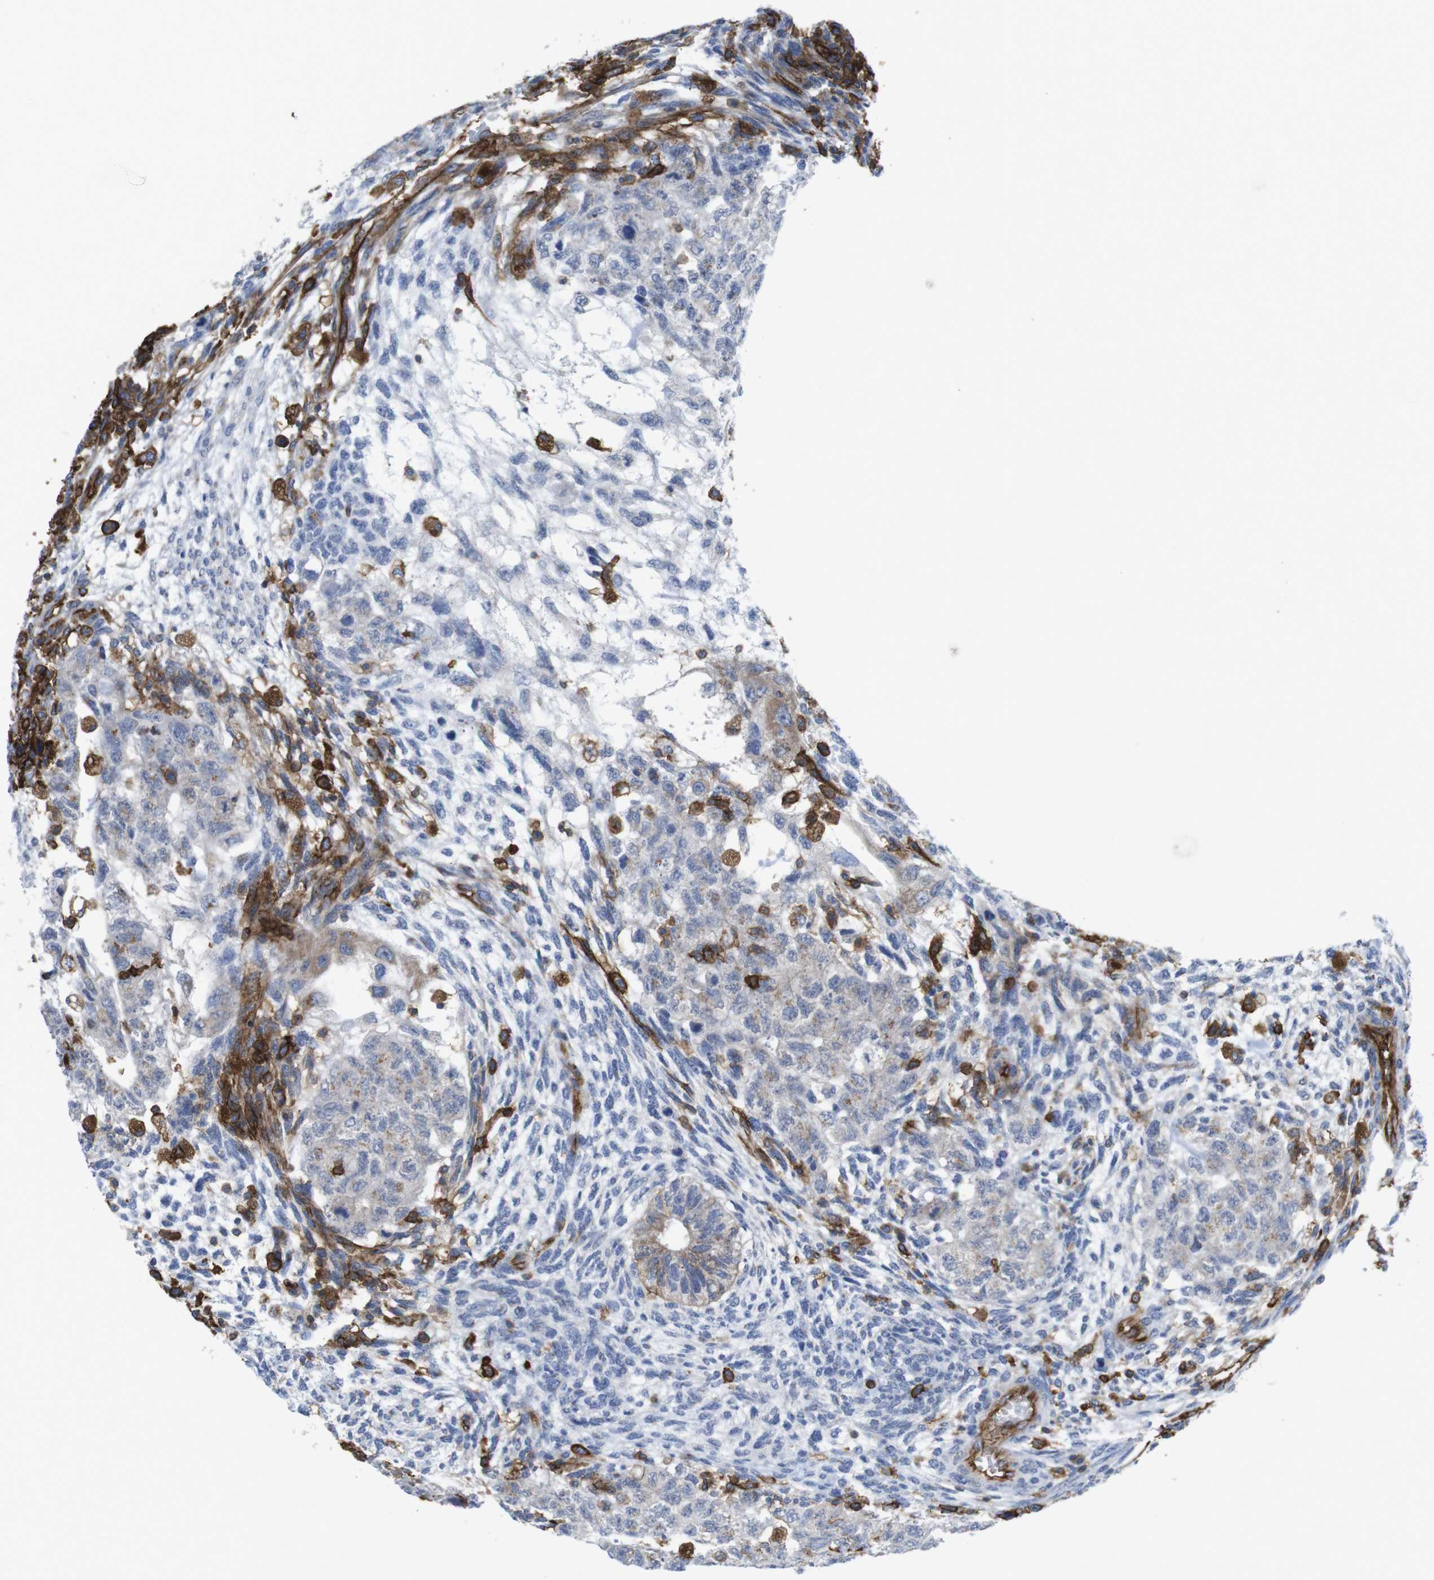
{"staining": {"intensity": "weak", "quantity": "<25%", "location": "cytoplasmic/membranous"}, "tissue": "testis cancer", "cell_type": "Tumor cells", "image_type": "cancer", "snomed": [{"axis": "morphology", "description": "Normal tissue, NOS"}, {"axis": "morphology", "description": "Carcinoma, Embryonal, NOS"}, {"axis": "topography", "description": "Testis"}], "caption": "A photomicrograph of human embryonal carcinoma (testis) is negative for staining in tumor cells. The staining was performed using DAB to visualize the protein expression in brown, while the nuclei were stained in blue with hematoxylin (Magnification: 20x).", "gene": "CCR6", "patient": {"sex": "male", "age": 36}}